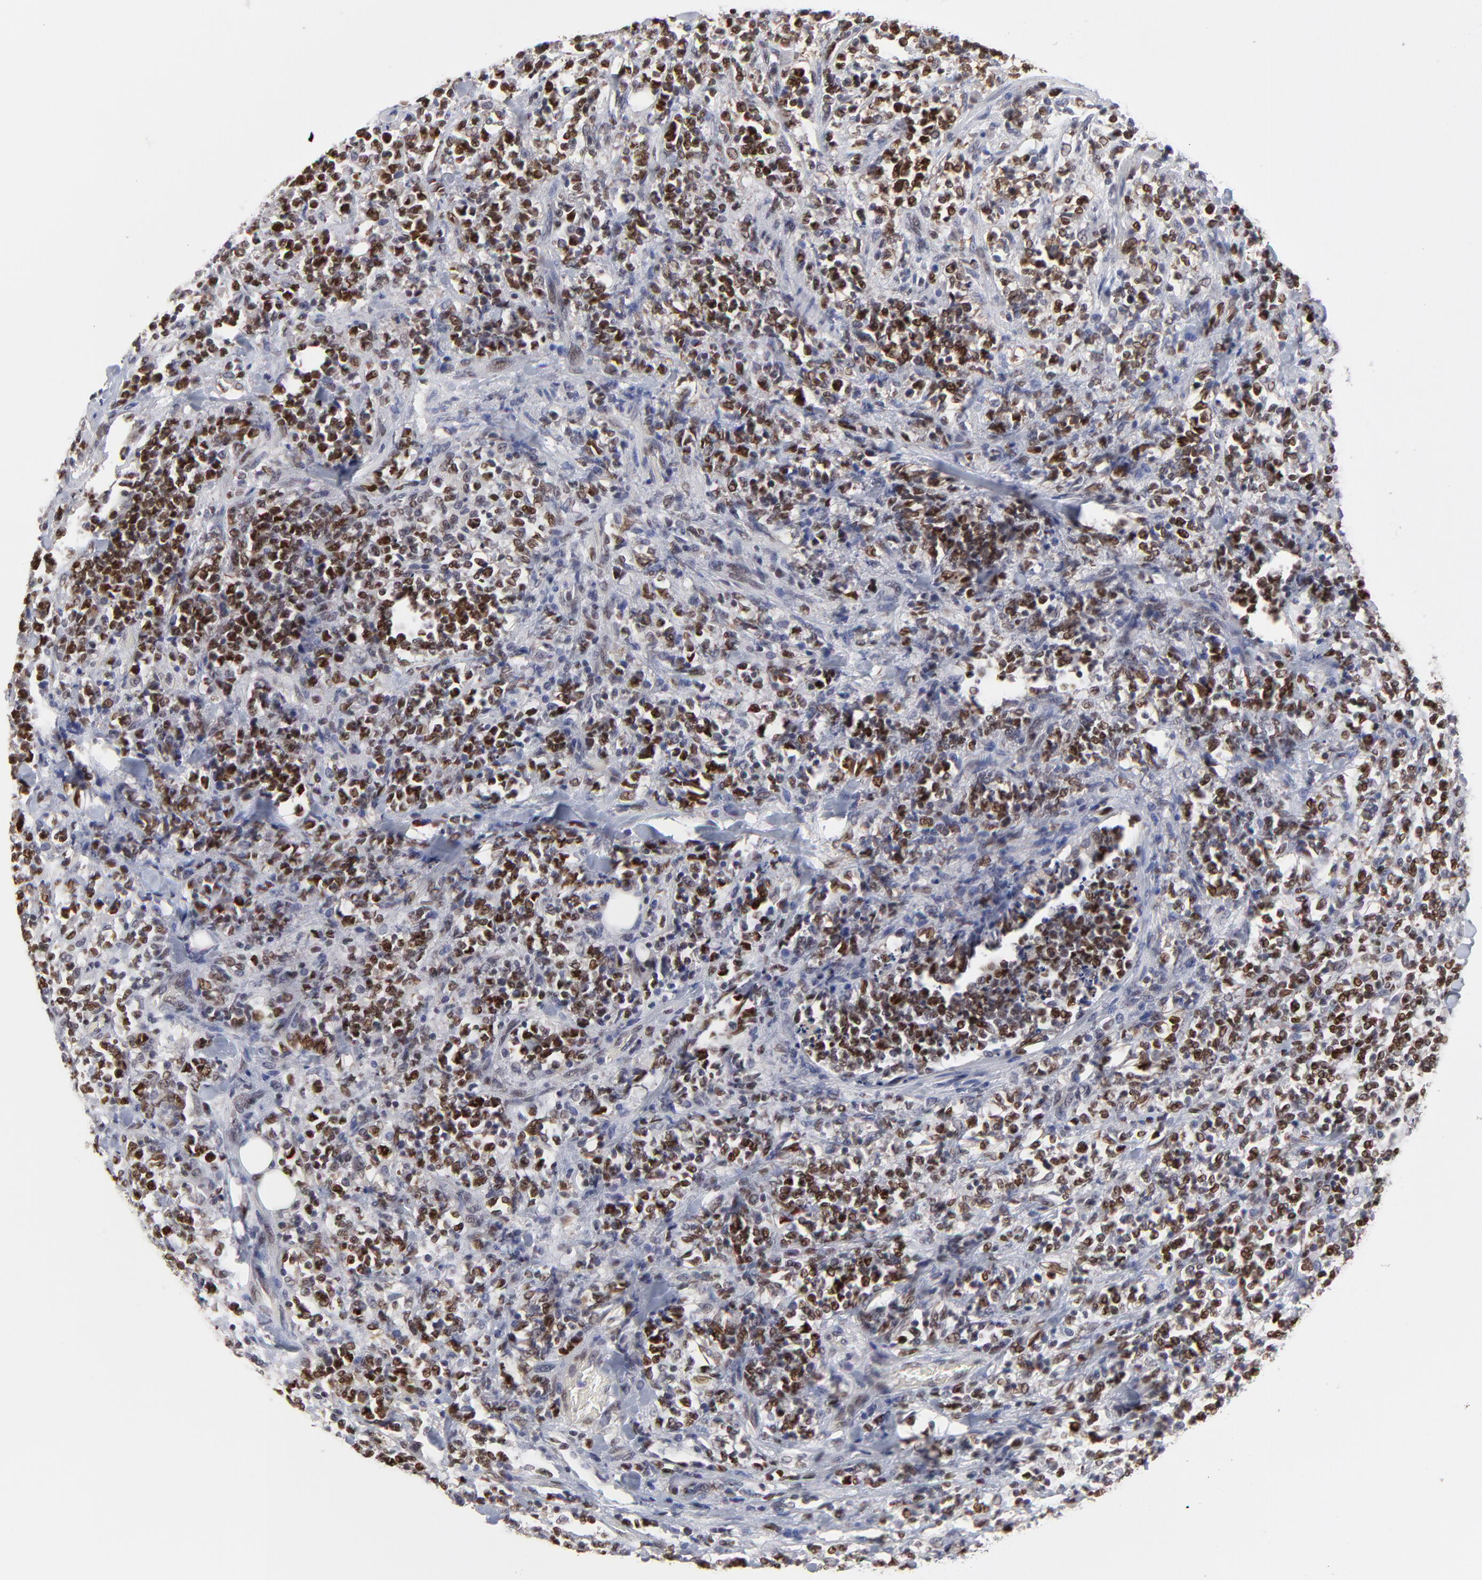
{"staining": {"intensity": "strong", "quantity": ">75%", "location": "nuclear"}, "tissue": "lymphoma", "cell_type": "Tumor cells", "image_type": "cancer", "snomed": [{"axis": "morphology", "description": "Malignant lymphoma, non-Hodgkin's type, High grade"}, {"axis": "topography", "description": "Soft tissue"}], "caption": "Tumor cells exhibit high levels of strong nuclear staining in approximately >75% of cells in malignant lymphoma, non-Hodgkin's type (high-grade).", "gene": "OGFOD1", "patient": {"sex": "male", "age": 18}}